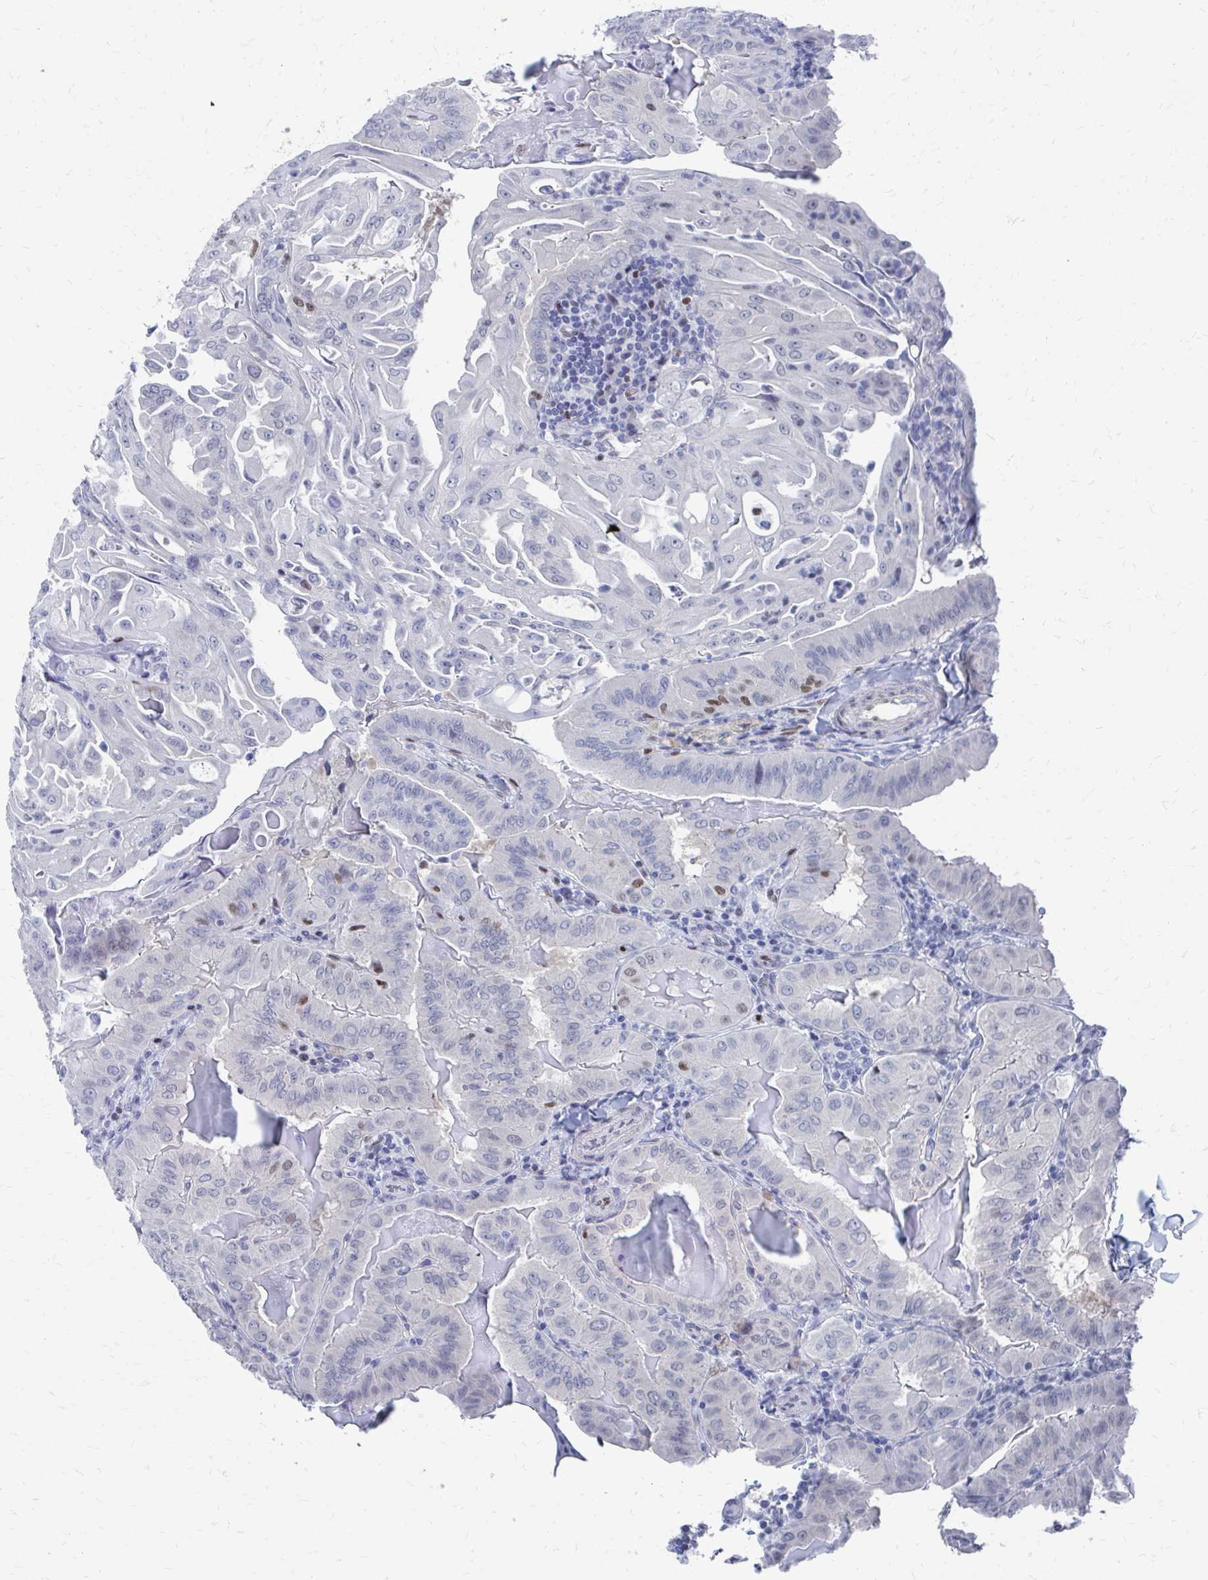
{"staining": {"intensity": "moderate", "quantity": "25%-75%", "location": "nuclear"}, "tissue": "thyroid cancer", "cell_type": "Tumor cells", "image_type": "cancer", "snomed": [{"axis": "morphology", "description": "Papillary adenocarcinoma, NOS"}, {"axis": "topography", "description": "Thyroid gland"}], "caption": "High-magnification brightfield microscopy of thyroid cancer stained with DAB (3,3'-diaminobenzidine) (brown) and counterstained with hematoxylin (blue). tumor cells exhibit moderate nuclear expression is appreciated in approximately25%-75% of cells.", "gene": "CDIN1", "patient": {"sex": "female", "age": 68}}